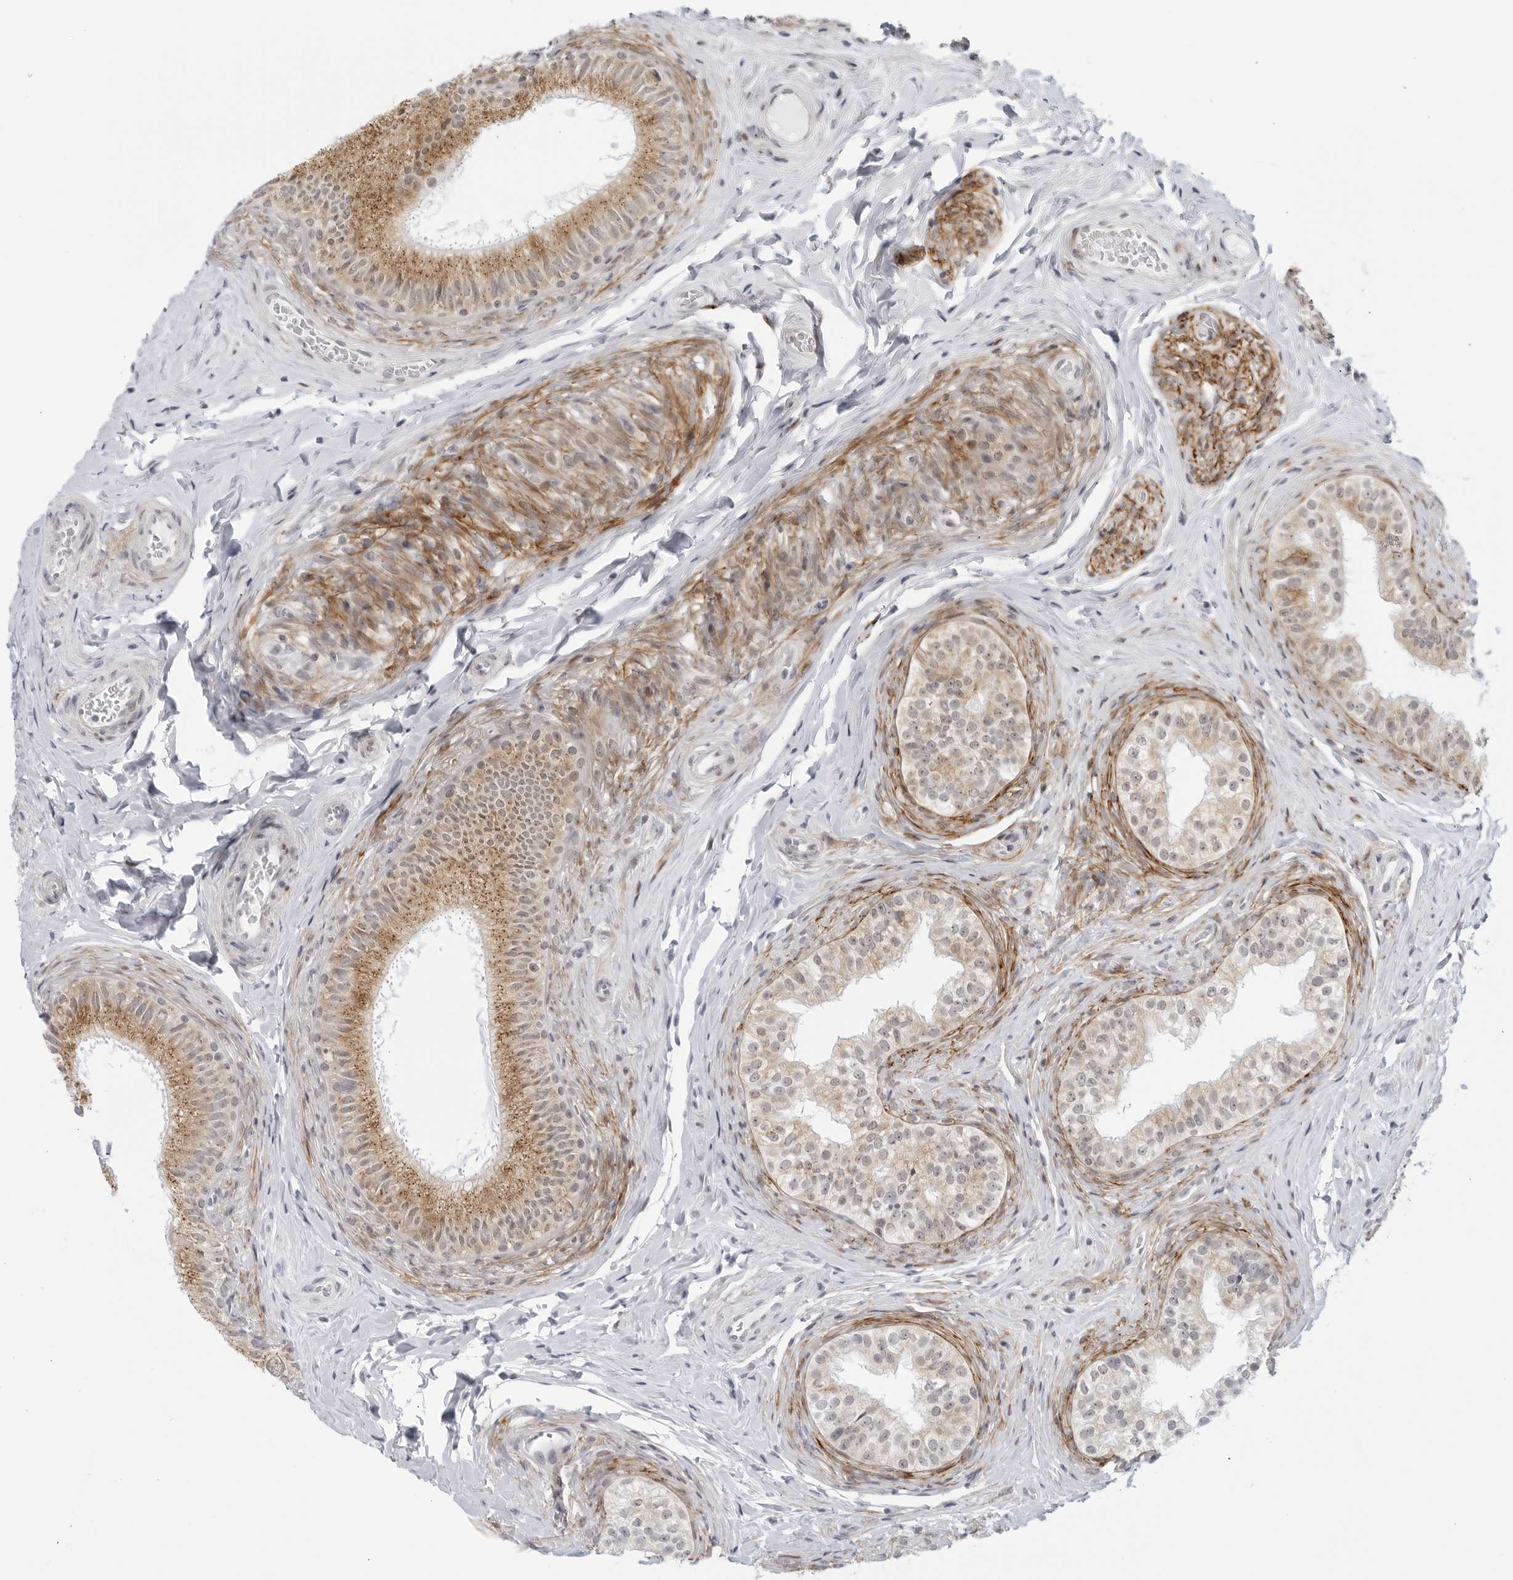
{"staining": {"intensity": "moderate", "quantity": "25%-75%", "location": "cytoplasmic/membranous"}, "tissue": "epididymis", "cell_type": "Glandular cells", "image_type": "normal", "snomed": [{"axis": "morphology", "description": "Normal tissue, NOS"}, {"axis": "topography", "description": "Epididymis"}], "caption": "Glandular cells demonstrate medium levels of moderate cytoplasmic/membranous expression in approximately 25%-75% of cells in benign epididymis.", "gene": "WDTC1", "patient": {"sex": "male", "age": 49}}